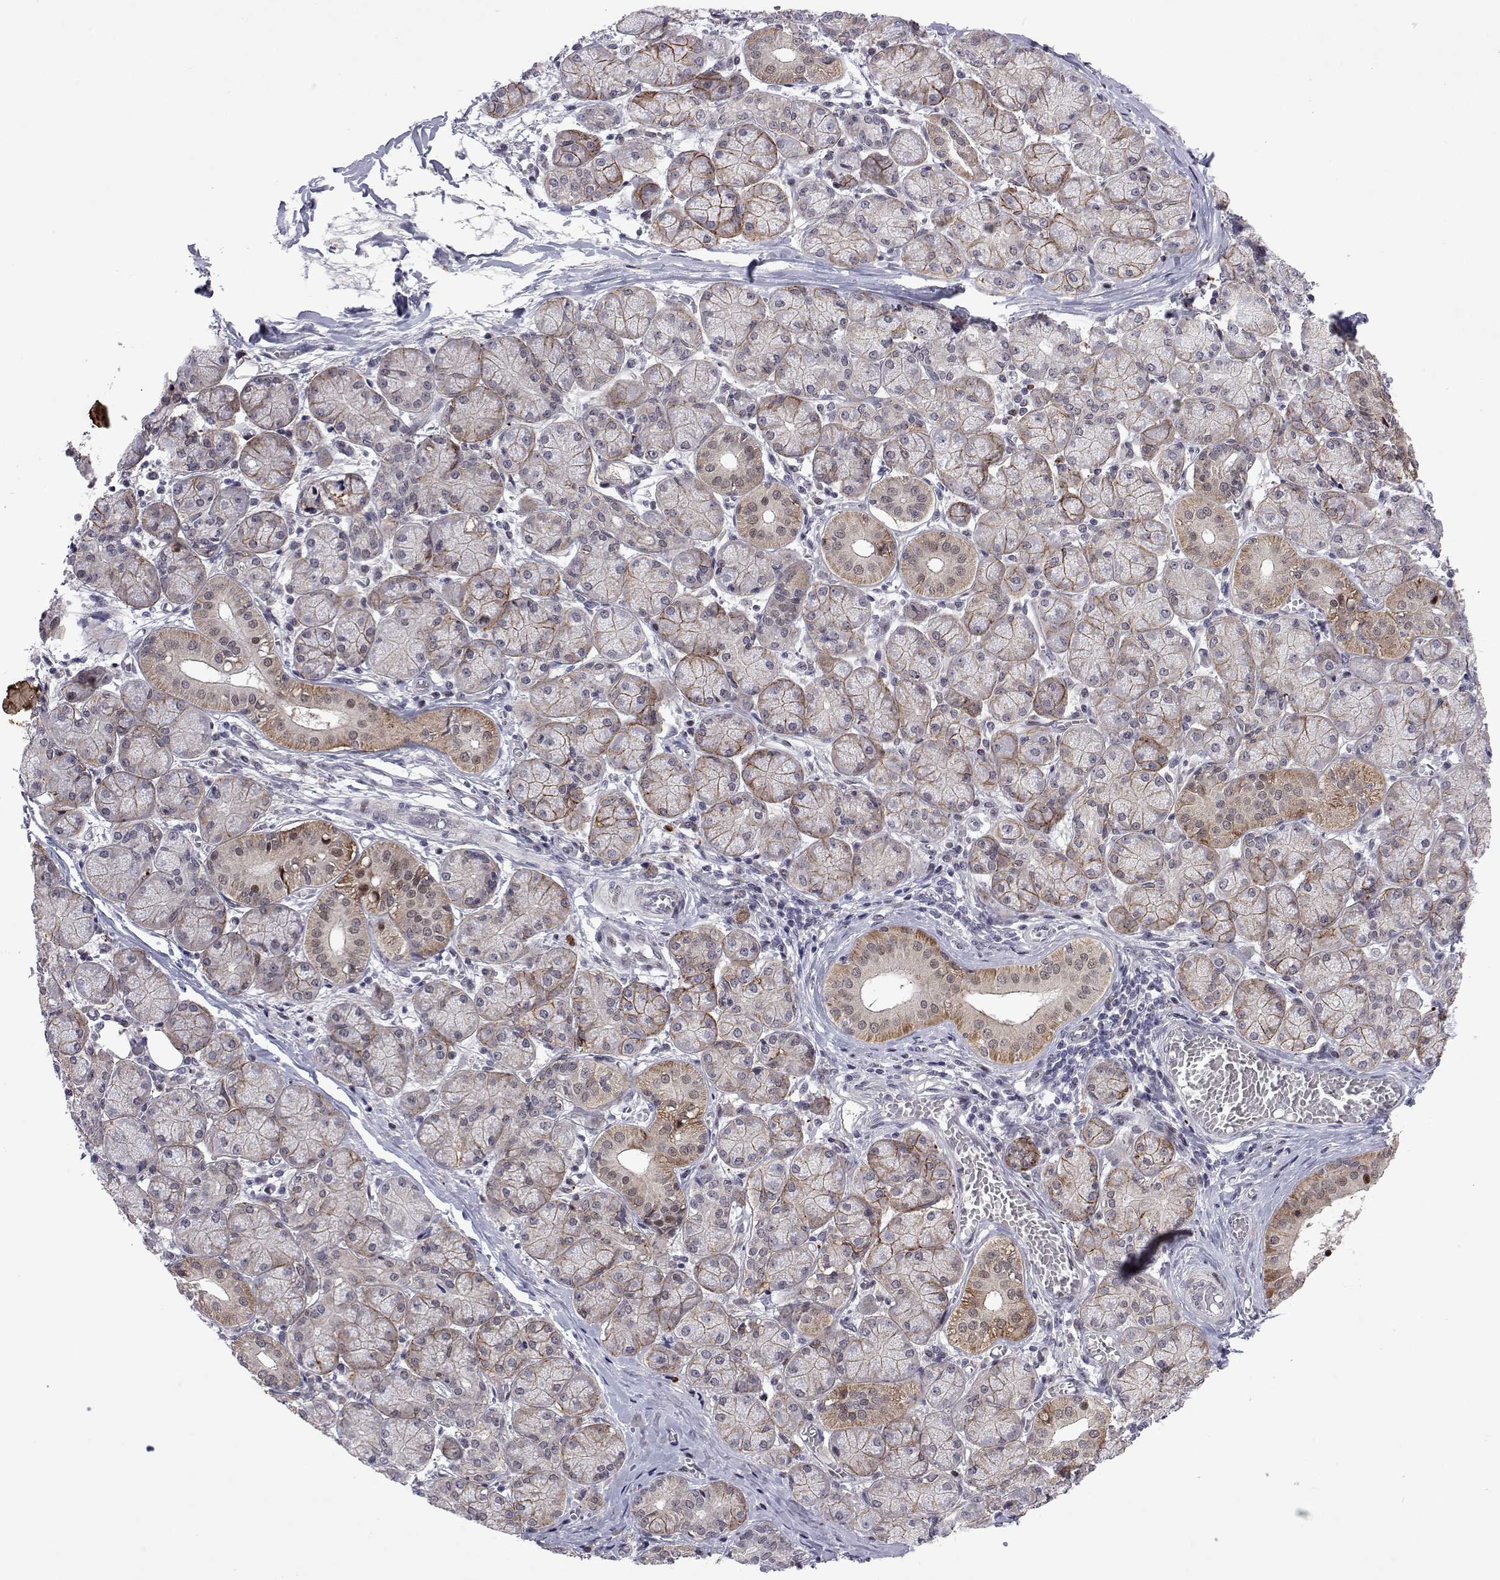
{"staining": {"intensity": "moderate", "quantity": "25%-75%", "location": "cytoplasmic/membranous,nuclear"}, "tissue": "salivary gland", "cell_type": "Glandular cells", "image_type": "normal", "snomed": [{"axis": "morphology", "description": "Normal tissue, NOS"}, {"axis": "topography", "description": "Salivary gland"}, {"axis": "topography", "description": "Peripheral nerve tissue"}], "caption": "A brown stain labels moderate cytoplasmic/membranous,nuclear expression of a protein in glandular cells of unremarkable salivary gland.", "gene": "EFCAB3", "patient": {"sex": "female", "age": 24}}